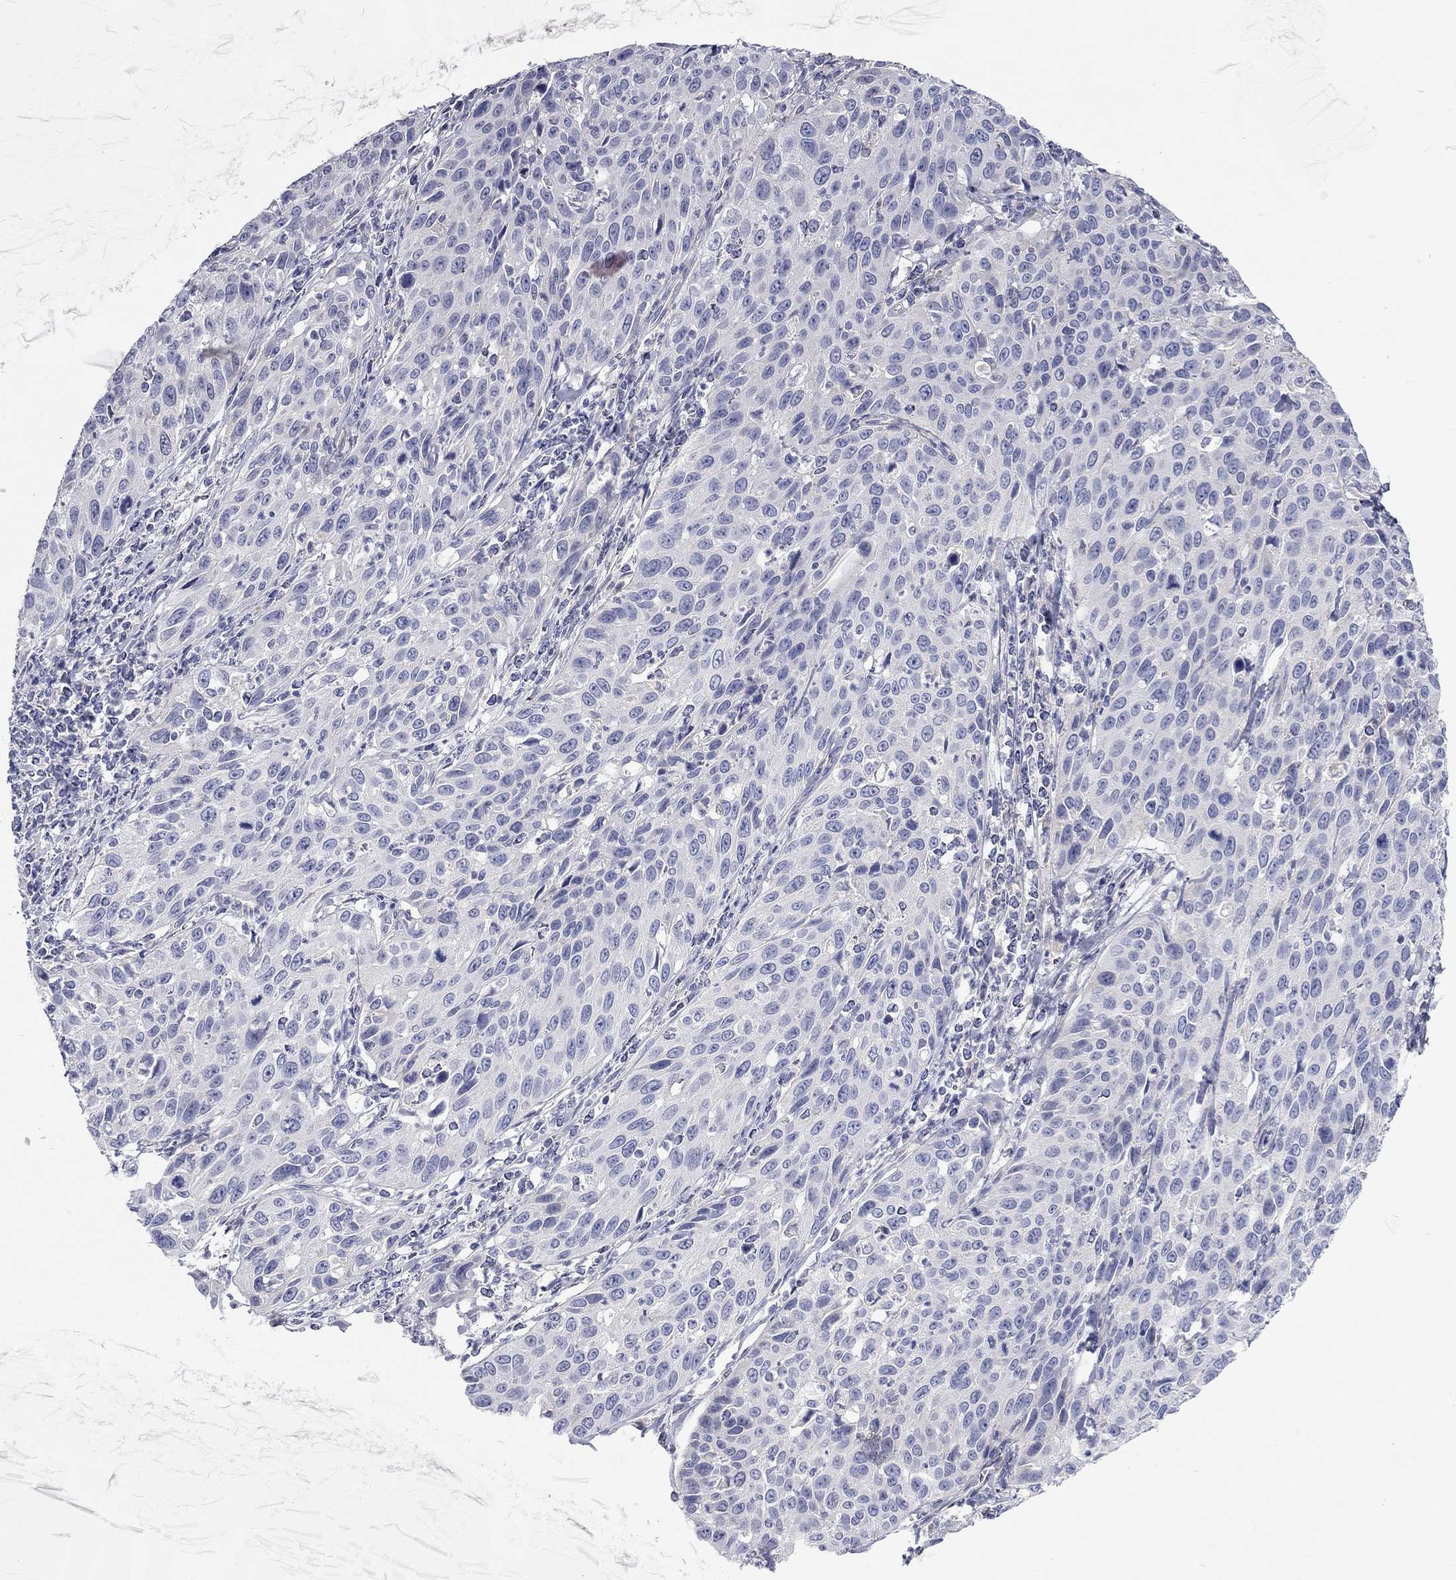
{"staining": {"intensity": "negative", "quantity": "none", "location": "none"}, "tissue": "cervical cancer", "cell_type": "Tumor cells", "image_type": "cancer", "snomed": [{"axis": "morphology", "description": "Squamous cell carcinoma, NOS"}, {"axis": "topography", "description": "Cervix"}], "caption": "This is an immunohistochemistry (IHC) histopathology image of cervical cancer (squamous cell carcinoma). There is no expression in tumor cells.", "gene": "RCAN1", "patient": {"sex": "female", "age": 26}}